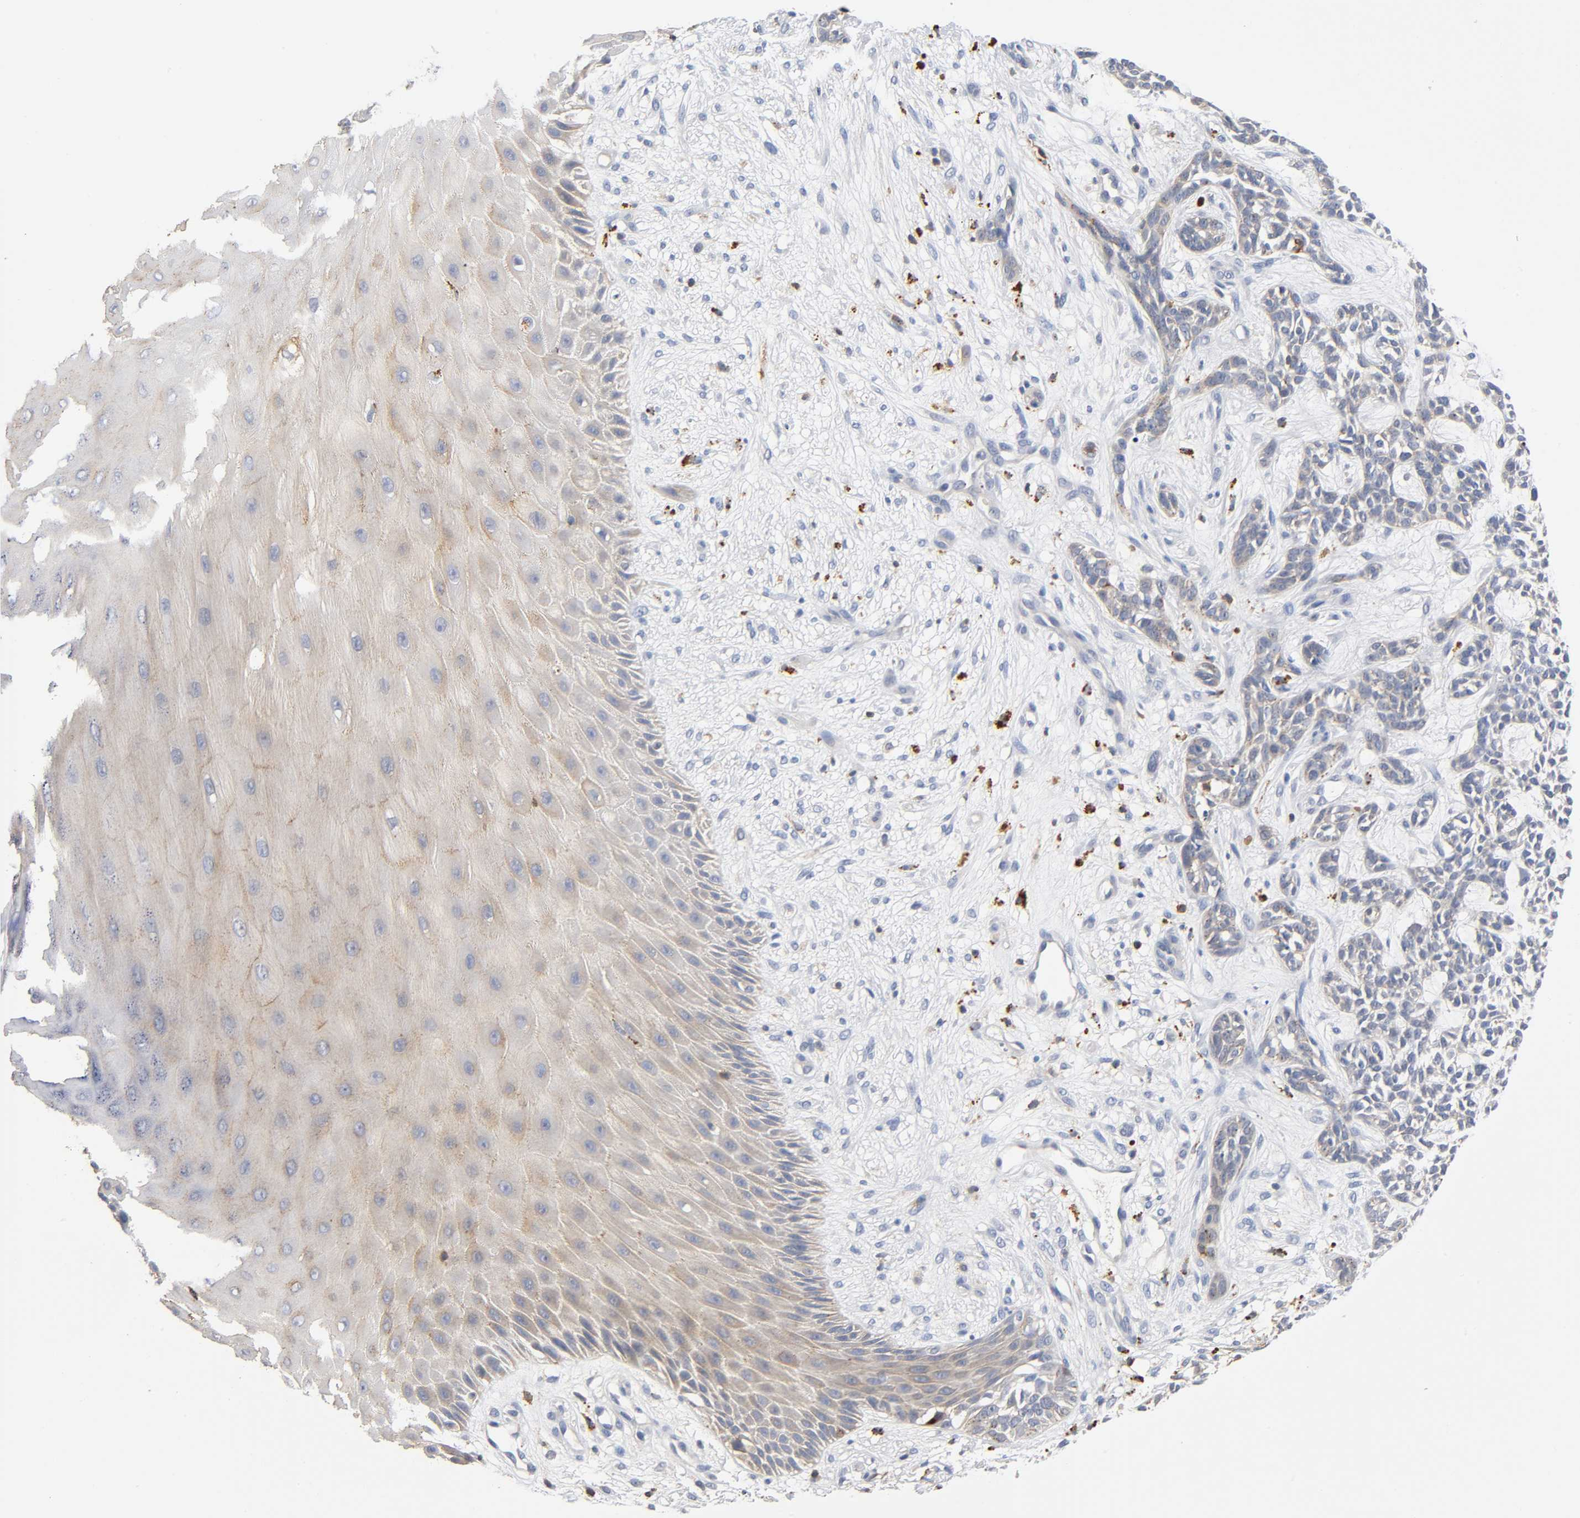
{"staining": {"intensity": "weak", "quantity": "<25%", "location": "cytoplasmic/membranous"}, "tissue": "skin cancer", "cell_type": "Tumor cells", "image_type": "cancer", "snomed": [{"axis": "morphology", "description": "Basal cell carcinoma"}, {"axis": "topography", "description": "Skin"}], "caption": "DAB immunohistochemical staining of basal cell carcinoma (skin) displays no significant expression in tumor cells.", "gene": "UCKL1", "patient": {"sex": "female", "age": 84}}